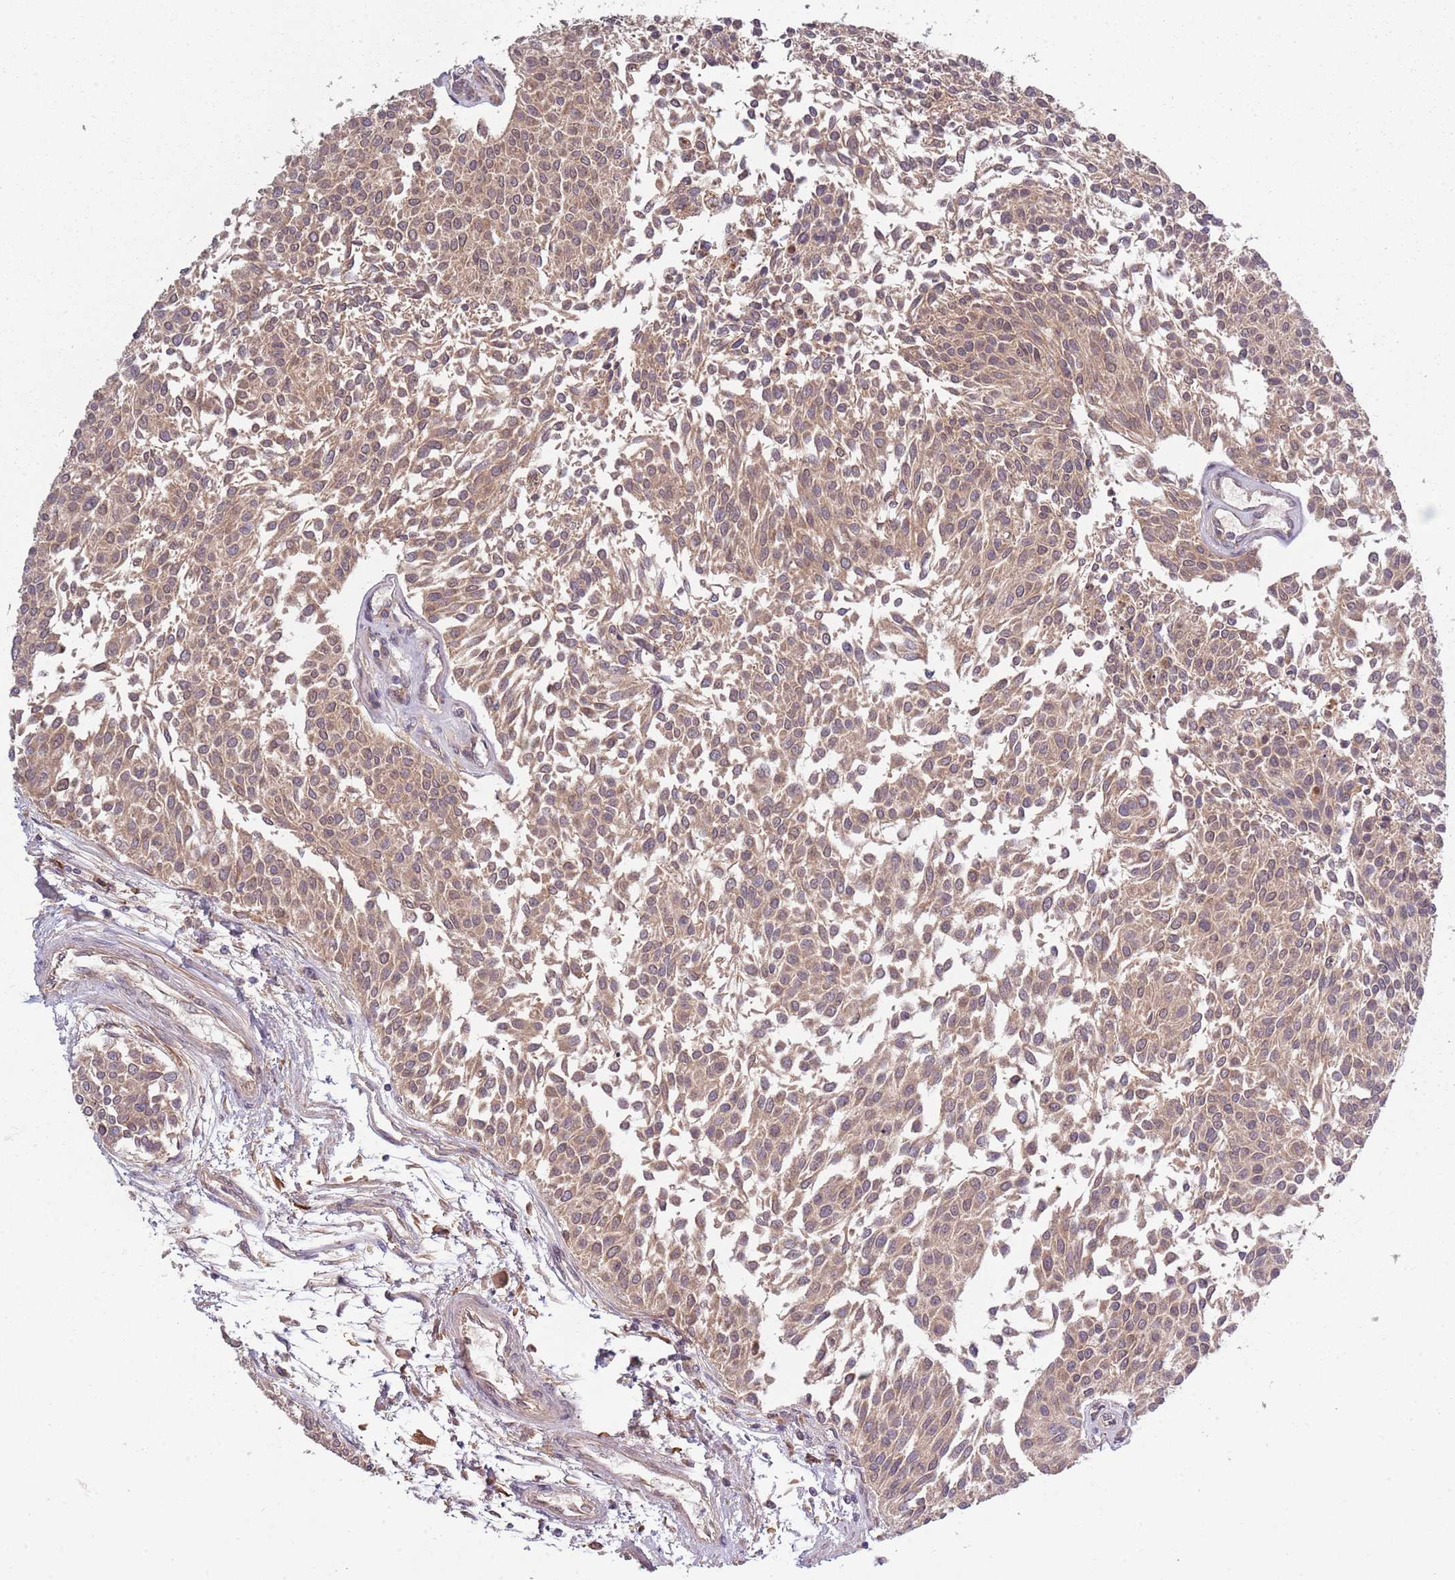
{"staining": {"intensity": "weak", "quantity": ">75%", "location": "cytoplasmic/membranous"}, "tissue": "urothelial cancer", "cell_type": "Tumor cells", "image_type": "cancer", "snomed": [{"axis": "morphology", "description": "Urothelial carcinoma, NOS"}, {"axis": "topography", "description": "Urinary bladder"}], "caption": "Protein positivity by immunohistochemistry displays weak cytoplasmic/membranous staining in approximately >75% of tumor cells in urothelial cancer.", "gene": "USP32", "patient": {"sex": "male", "age": 55}}